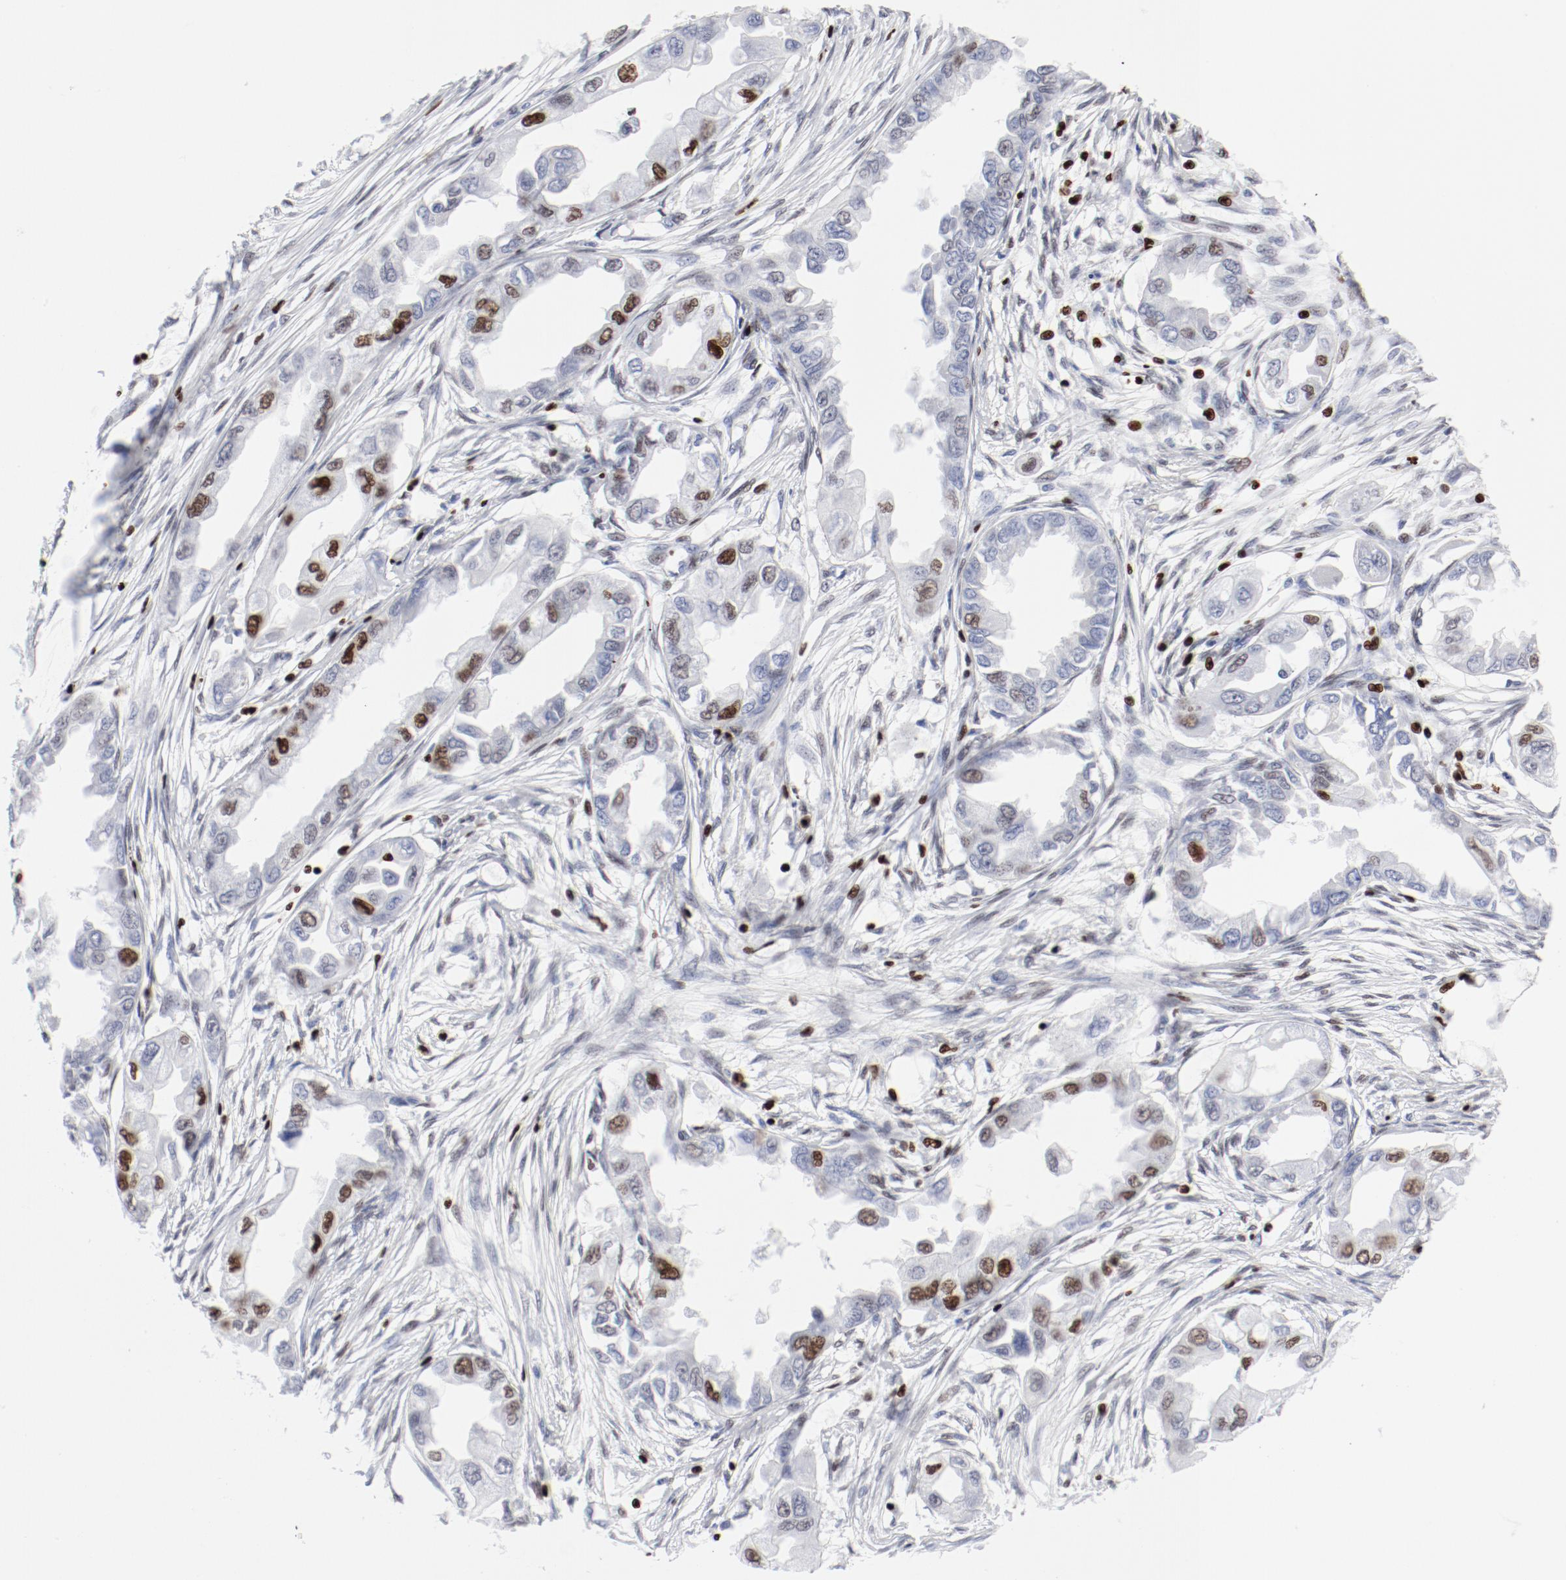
{"staining": {"intensity": "moderate", "quantity": "25%-75%", "location": "nuclear"}, "tissue": "endometrial cancer", "cell_type": "Tumor cells", "image_type": "cancer", "snomed": [{"axis": "morphology", "description": "Adenocarcinoma, NOS"}, {"axis": "topography", "description": "Endometrium"}], "caption": "IHC of human endometrial adenocarcinoma demonstrates medium levels of moderate nuclear positivity in approximately 25%-75% of tumor cells.", "gene": "SMARCC2", "patient": {"sex": "female", "age": 67}}